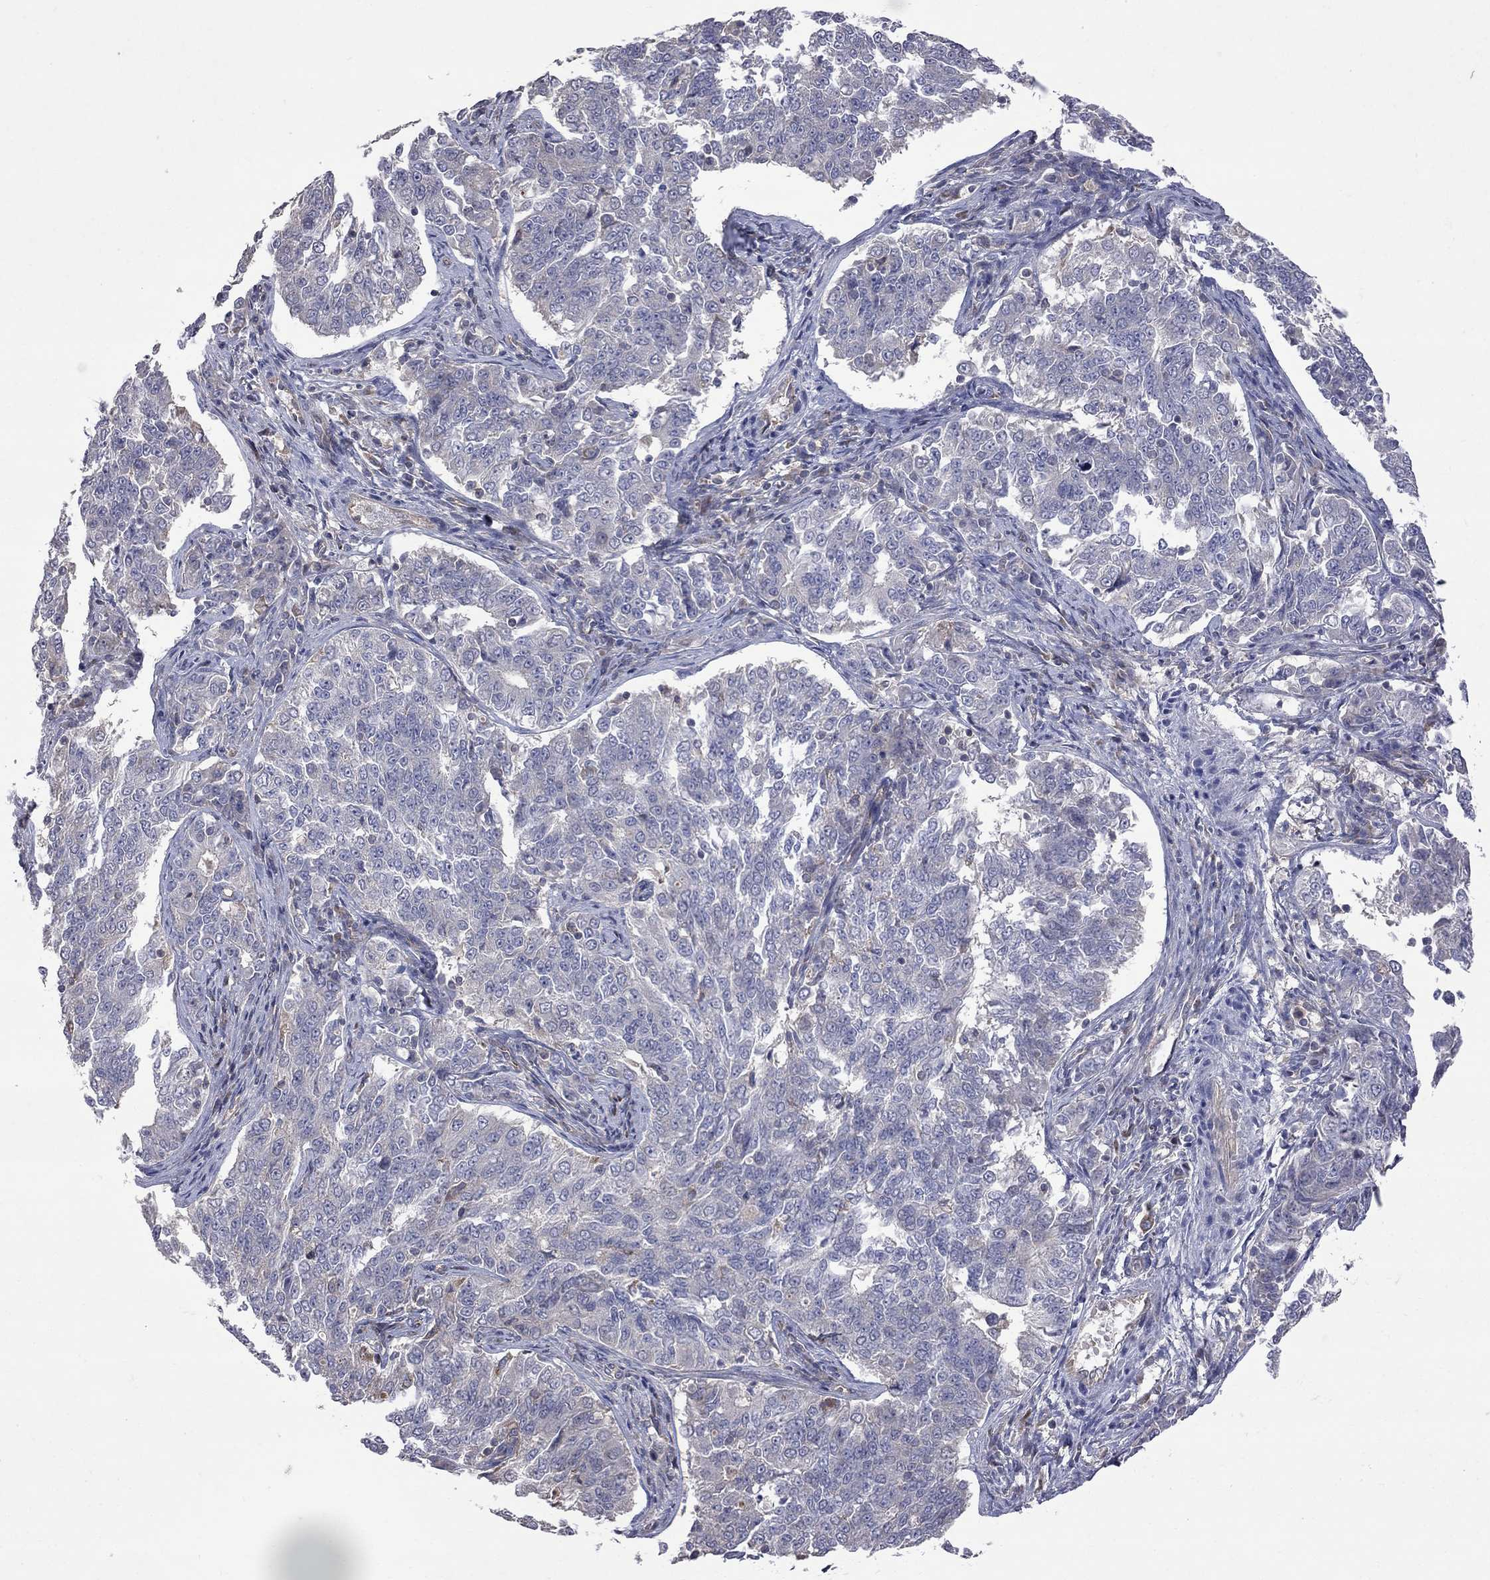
{"staining": {"intensity": "negative", "quantity": "none", "location": "none"}, "tissue": "endometrial cancer", "cell_type": "Tumor cells", "image_type": "cancer", "snomed": [{"axis": "morphology", "description": "Adenocarcinoma, NOS"}, {"axis": "topography", "description": "Endometrium"}], "caption": "A high-resolution image shows immunohistochemistry (IHC) staining of endometrial cancer (adenocarcinoma), which exhibits no significant staining in tumor cells. Nuclei are stained in blue.", "gene": "ABI3", "patient": {"sex": "female", "age": 43}}